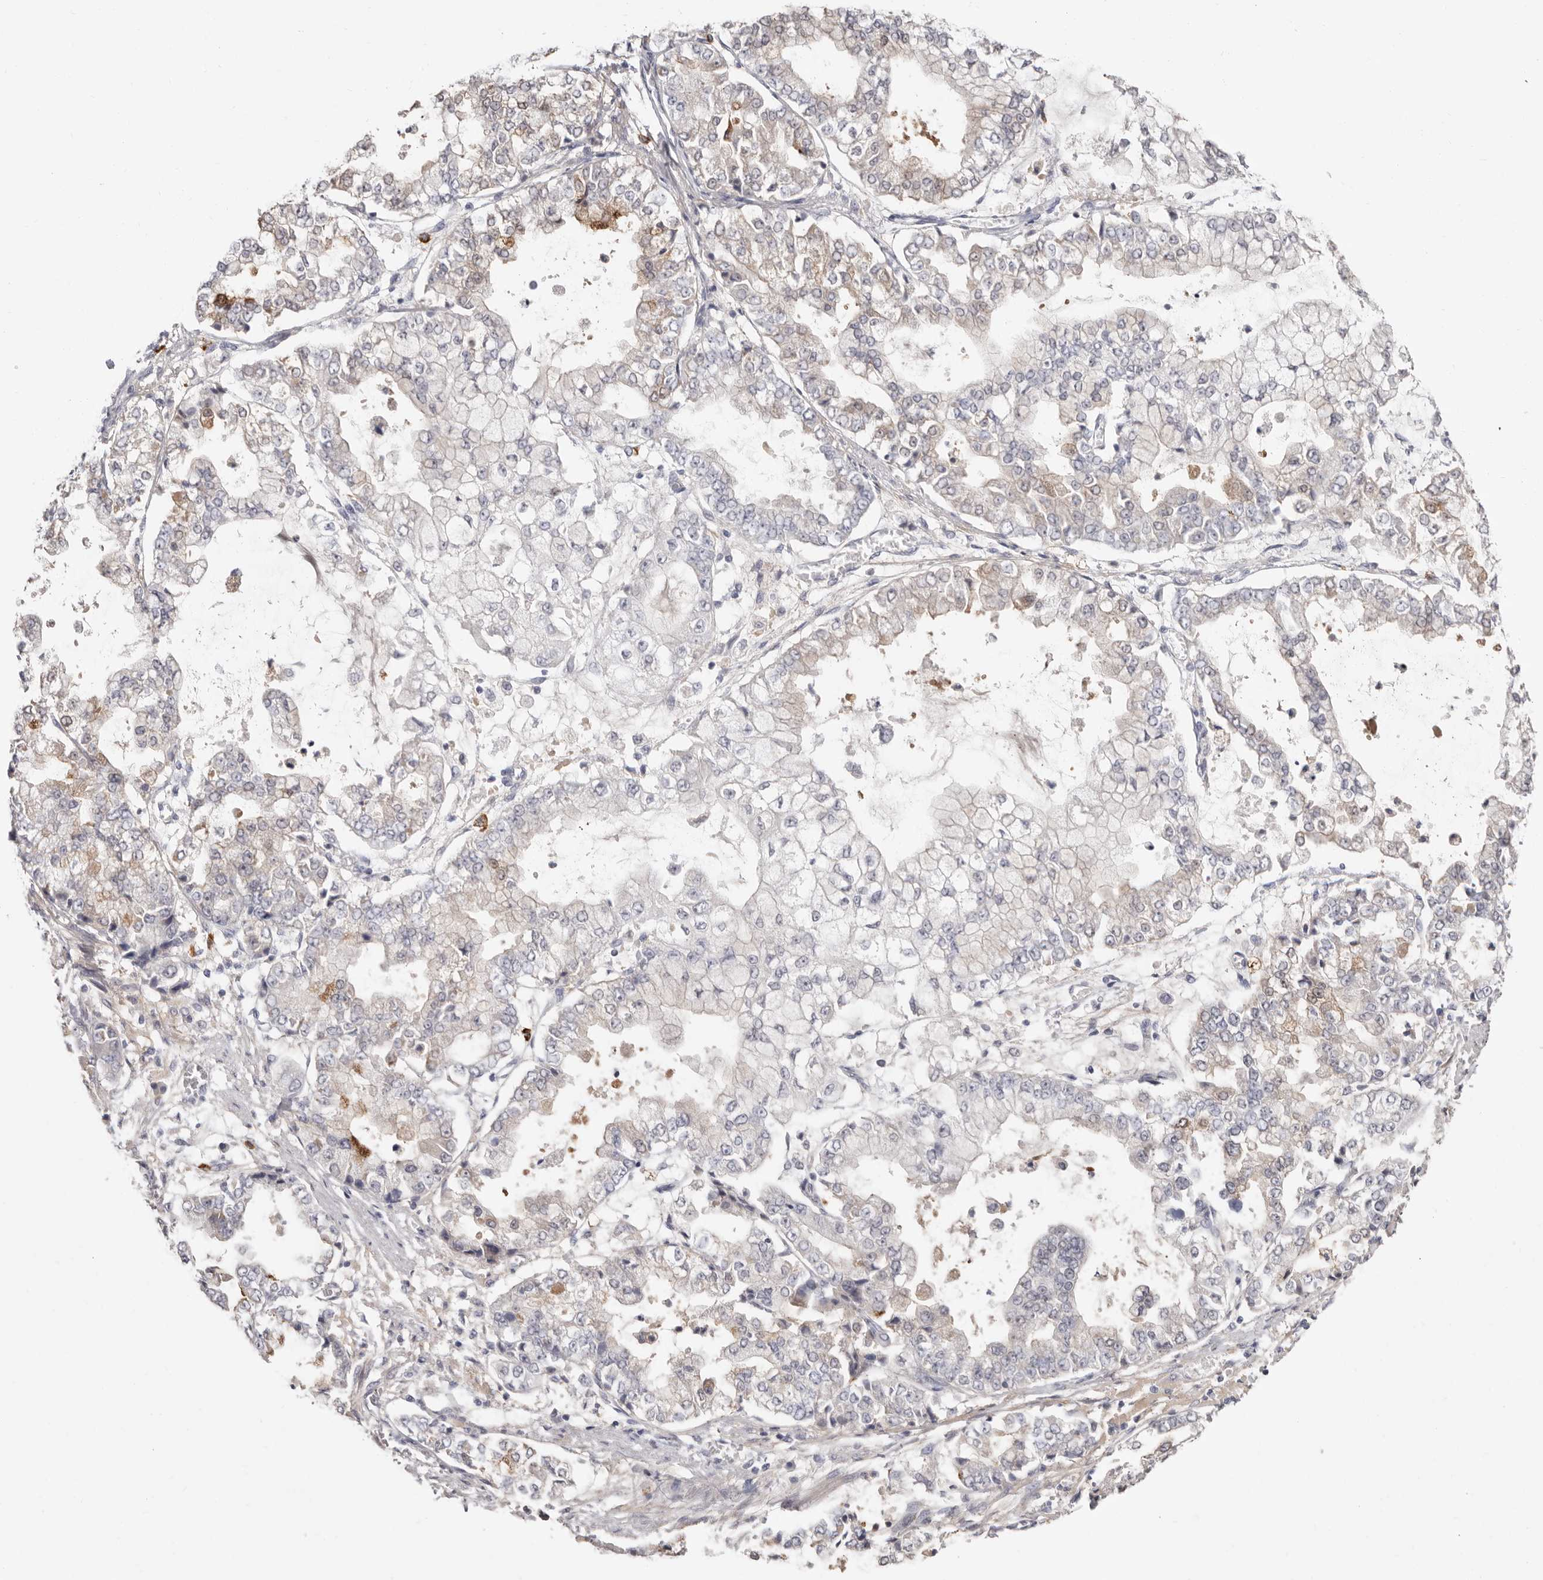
{"staining": {"intensity": "weak", "quantity": "<25%", "location": "cytoplasmic/membranous"}, "tissue": "stomach cancer", "cell_type": "Tumor cells", "image_type": "cancer", "snomed": [{"axis": "morphology", "description": "Adenocarcinoma, NOS"}, {"axis": "topography", "description": "Stomach"}], "caption": "IHC of human stomach cancer demonstrates no positivity in tumor cells.", "gene": "PKDCC", "patient": {"sex": "male", "age": 76}}